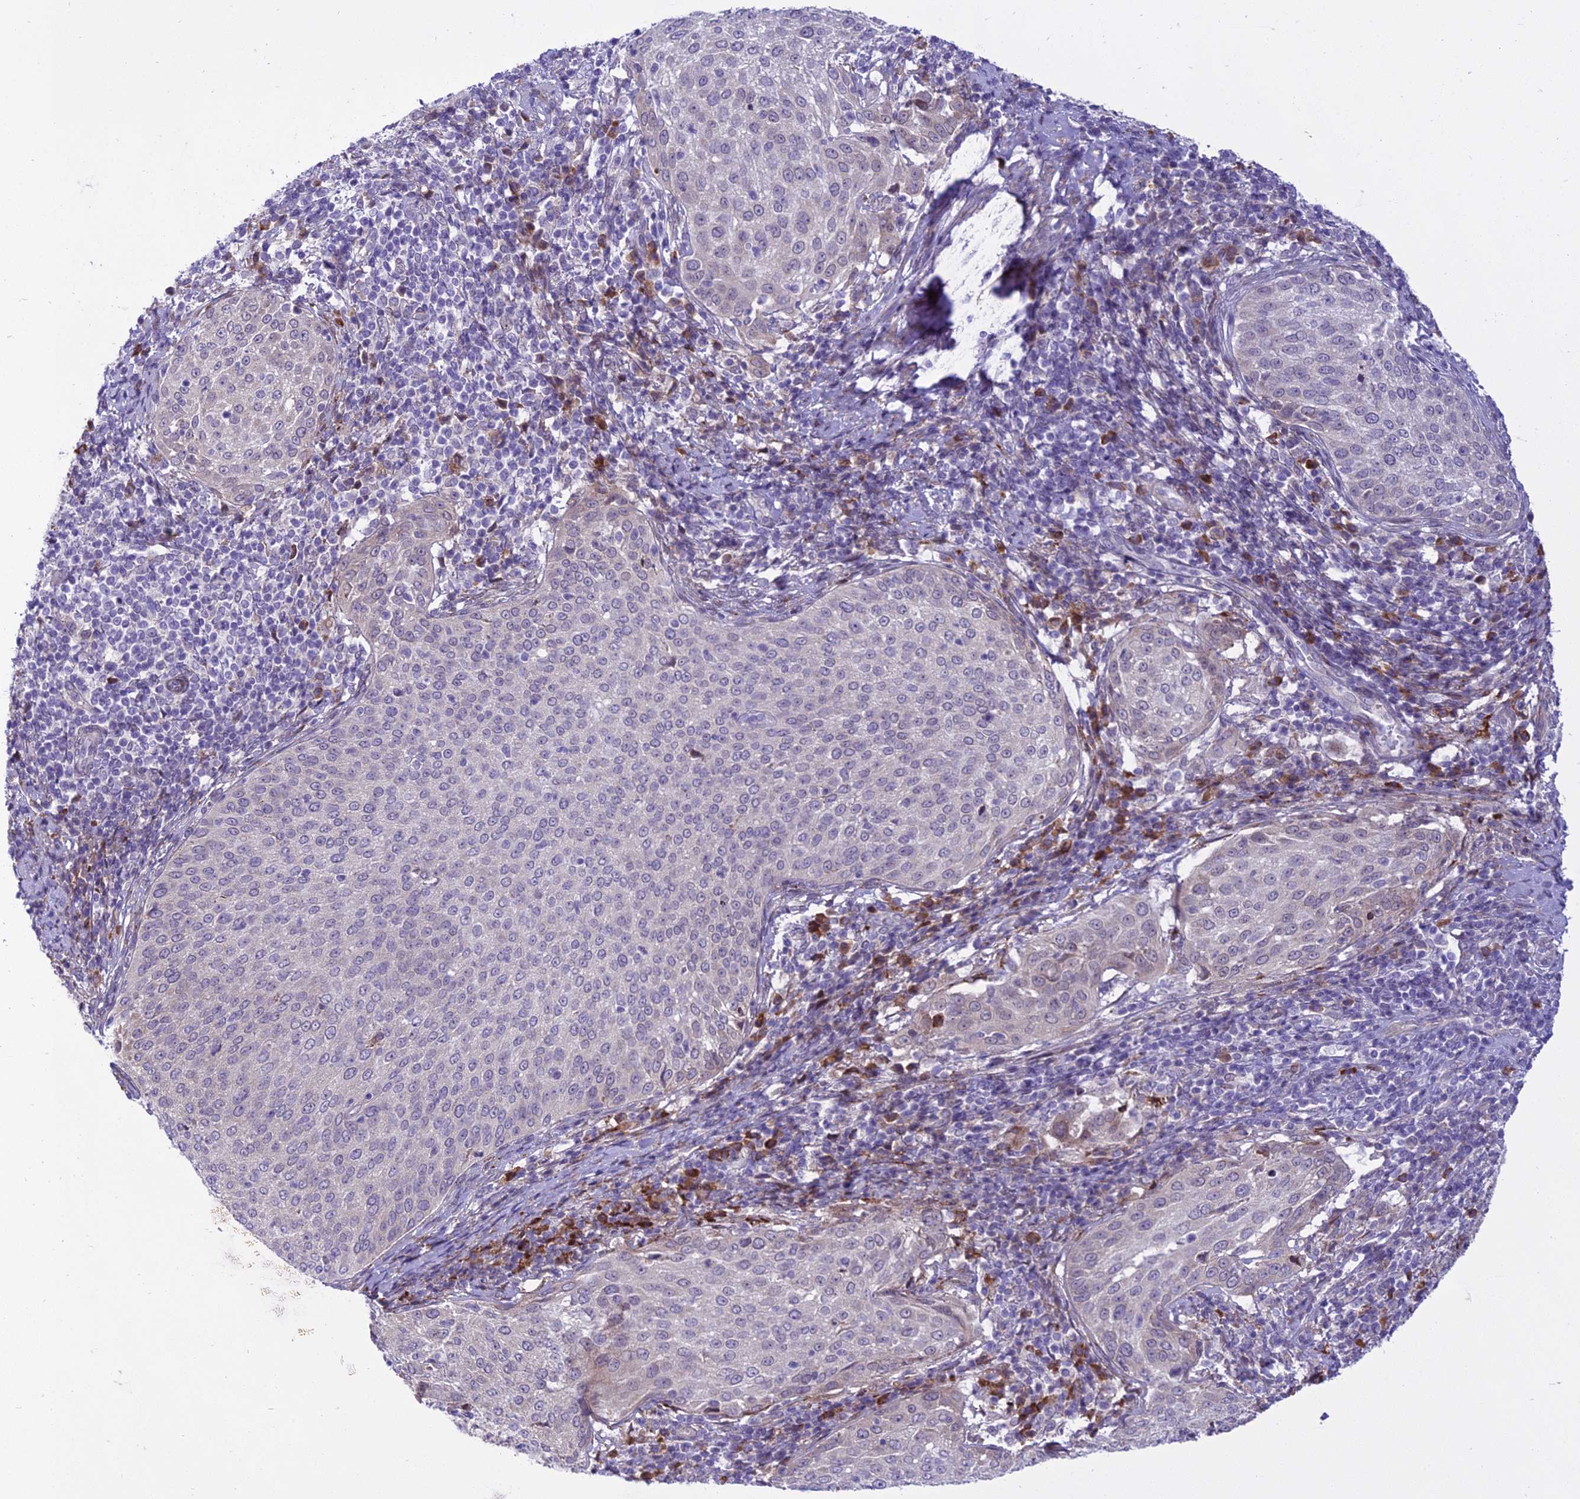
{"staining": {"intensity": "weak", "quantity": "<25%", "location": "cytoplasmic/membranous"}, "tissue": "cervical cancer", "cell_type": "Tumor cells", "image_type": "cancer", "snomed": [{"axis": "morphology", "description": "Squamous cell carcinoma, NOS"}, {"axis": "topography", "description": "Cervix"}], "caption": "An immunohistochemistry (IHC) image of cervical cancer (squamous cell carcinoma) is shown. There is no staining in tumor cells of cervical cancer (squamous cell carcinoma).", "gene": "NEURL2", "patient": {"sex": "female", "age": 57}}